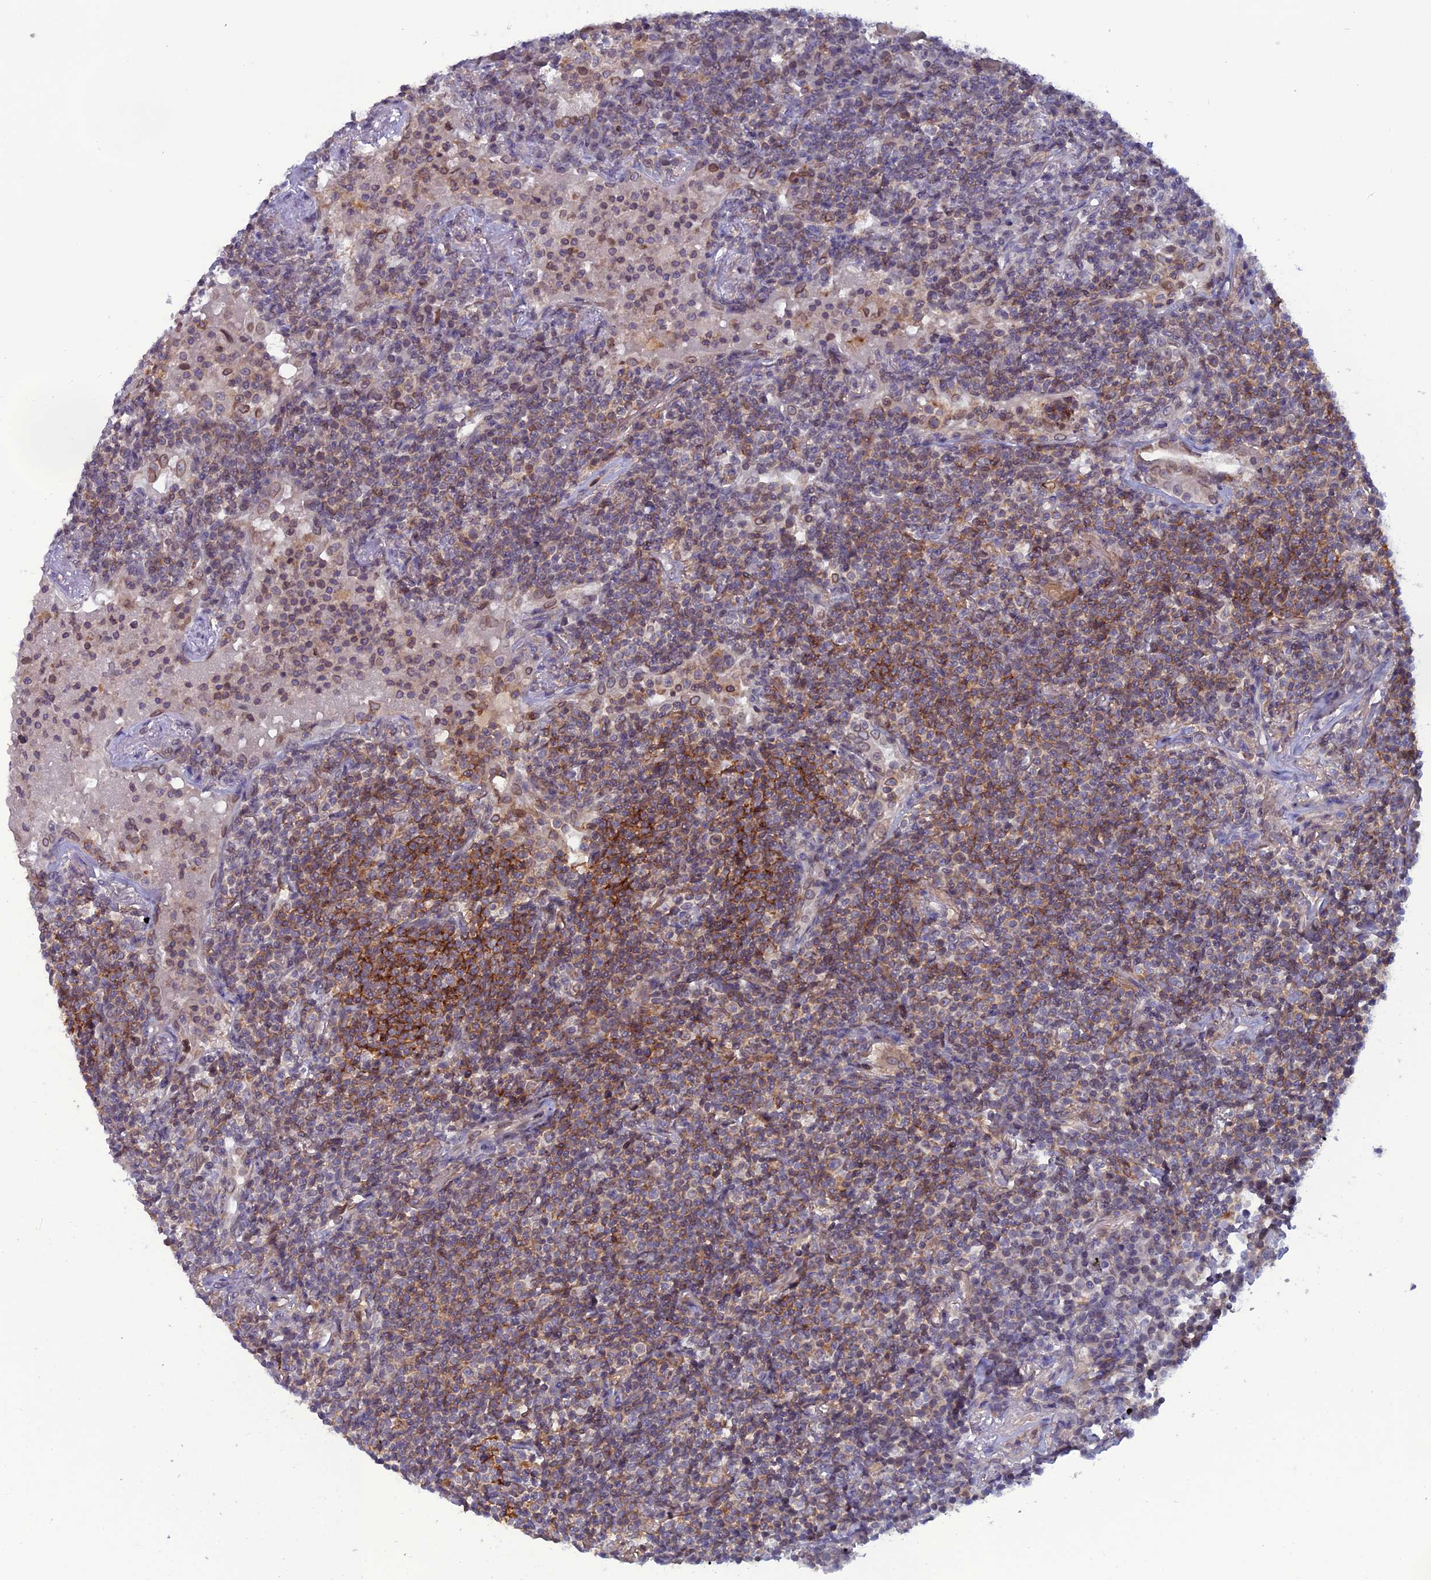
{"staining": {"intensity": "weak", "quantity": "25%-75%", "location": "cytoplasmic/membranous"}, "tissue": "lymphoma", "cell_type": "Tumor cells", "image_type": "cancer", "snomed": [{"axis": "morphology", "description": "Malignant lymphoma, non-Hodgkin's type, Low grade"}, {"axis": "topography", "description": "Lung"}], "caption": "Lymphoma stained for a protein shows weak cytoplasmic/membranous positivity in tumor cells.", "gene": "WDR46", "patient": {"sex": "female", "age": 71}}